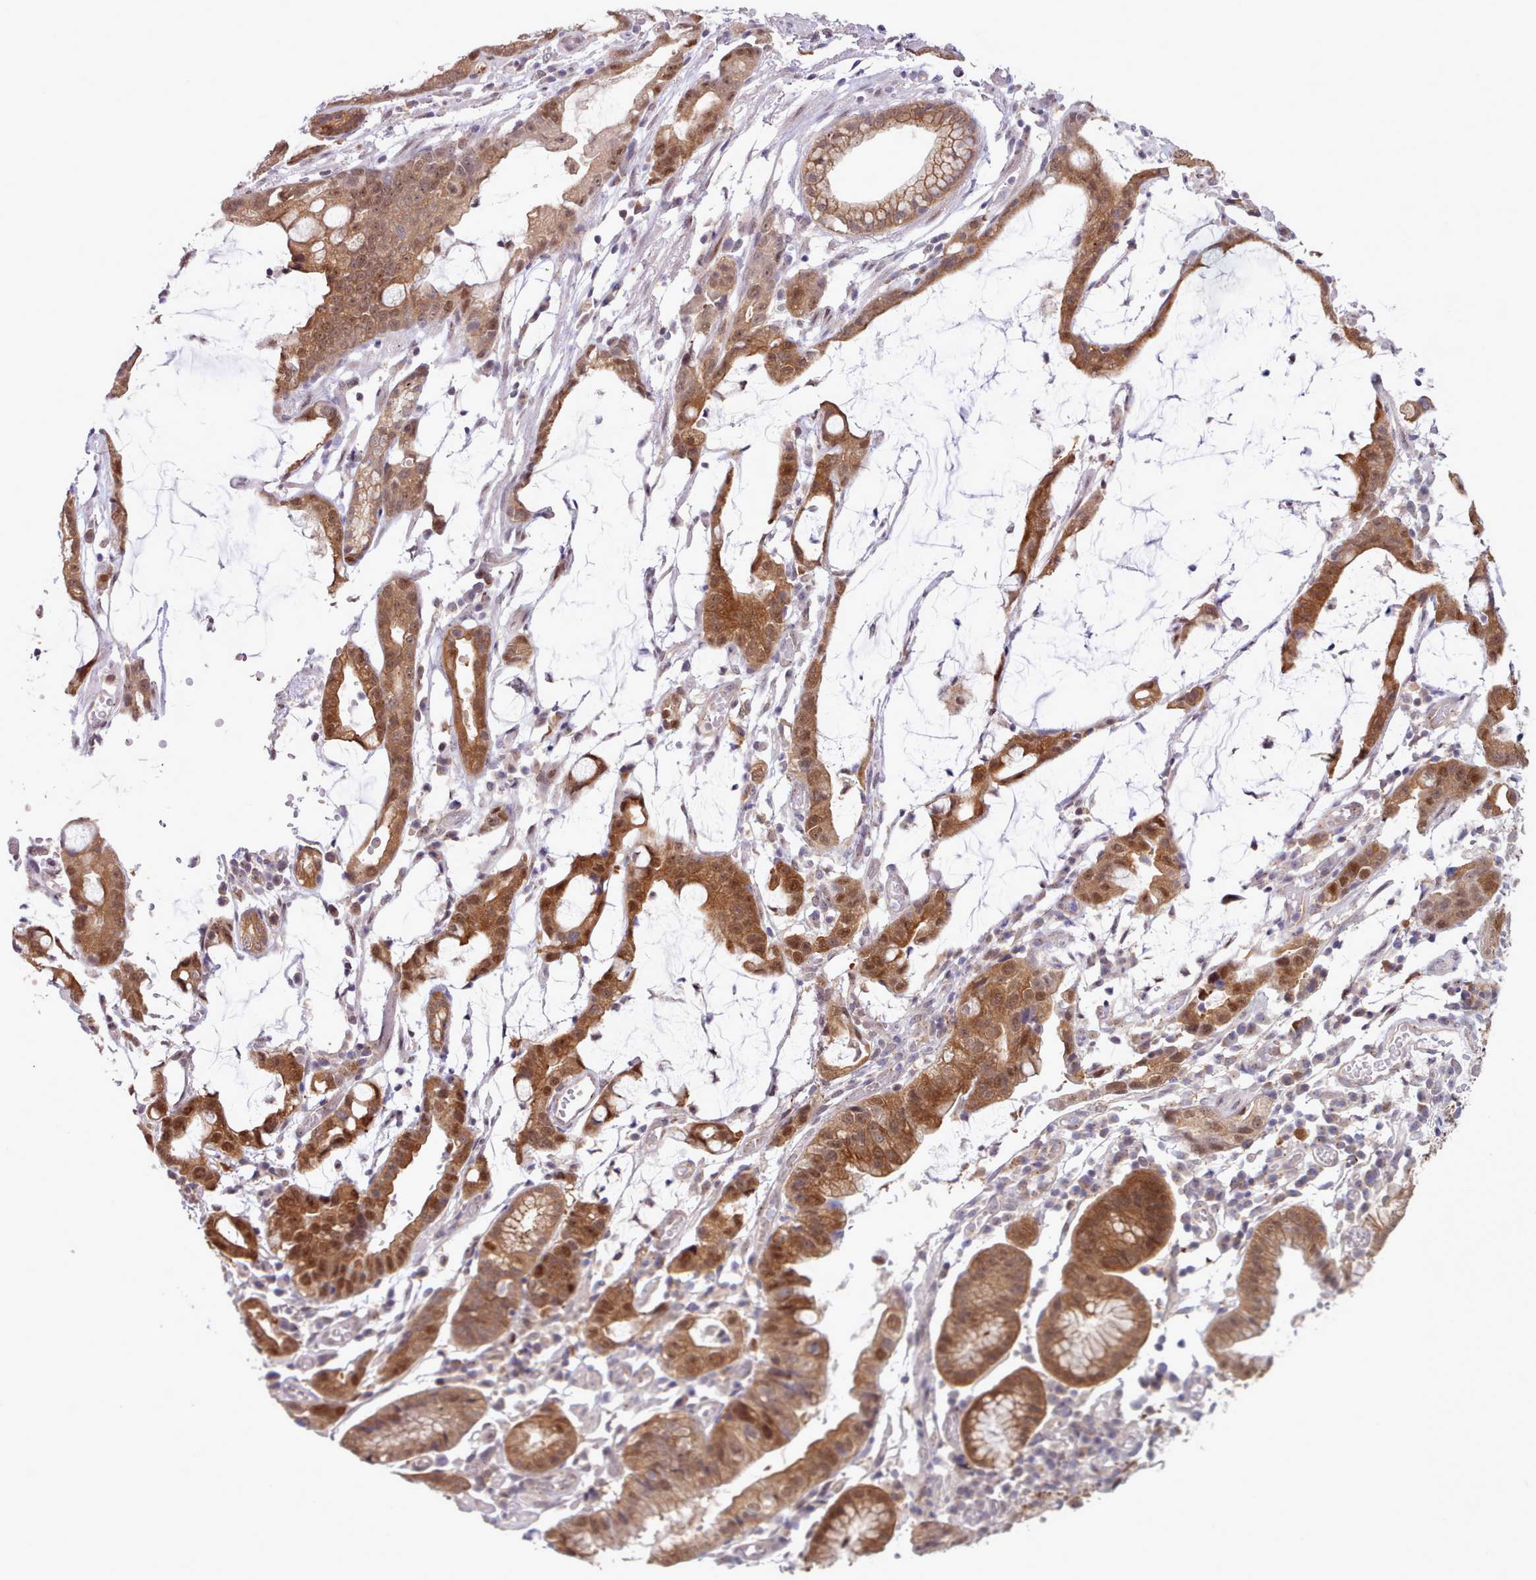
{"staining": {"intensity": "strong", "quantity": ">75%", "location": "cytoplasmic/membranous,nuclear"}, "tissue": "stomach cancer", "cell_type": "Tumor cells", "image_type": "cancer", "snomed": [{"axis": "morphology", "description": "Adenocarcinoma, NOS"}, {"axis": "topography", "description": "Stomach"}], "caption": "IHC photomicrograph of neoplastic tissue: stomach cancer stained using immunohistochemistry reveals high levels of strong protein expression localized specifically in the cytoplasmic/membranous and nuclear of tumor cells, appearing as a cytoplasmic/membranous and nuclear brown color.", "gene": "CES3", "patient": {"sex": "male", "age": 55}}